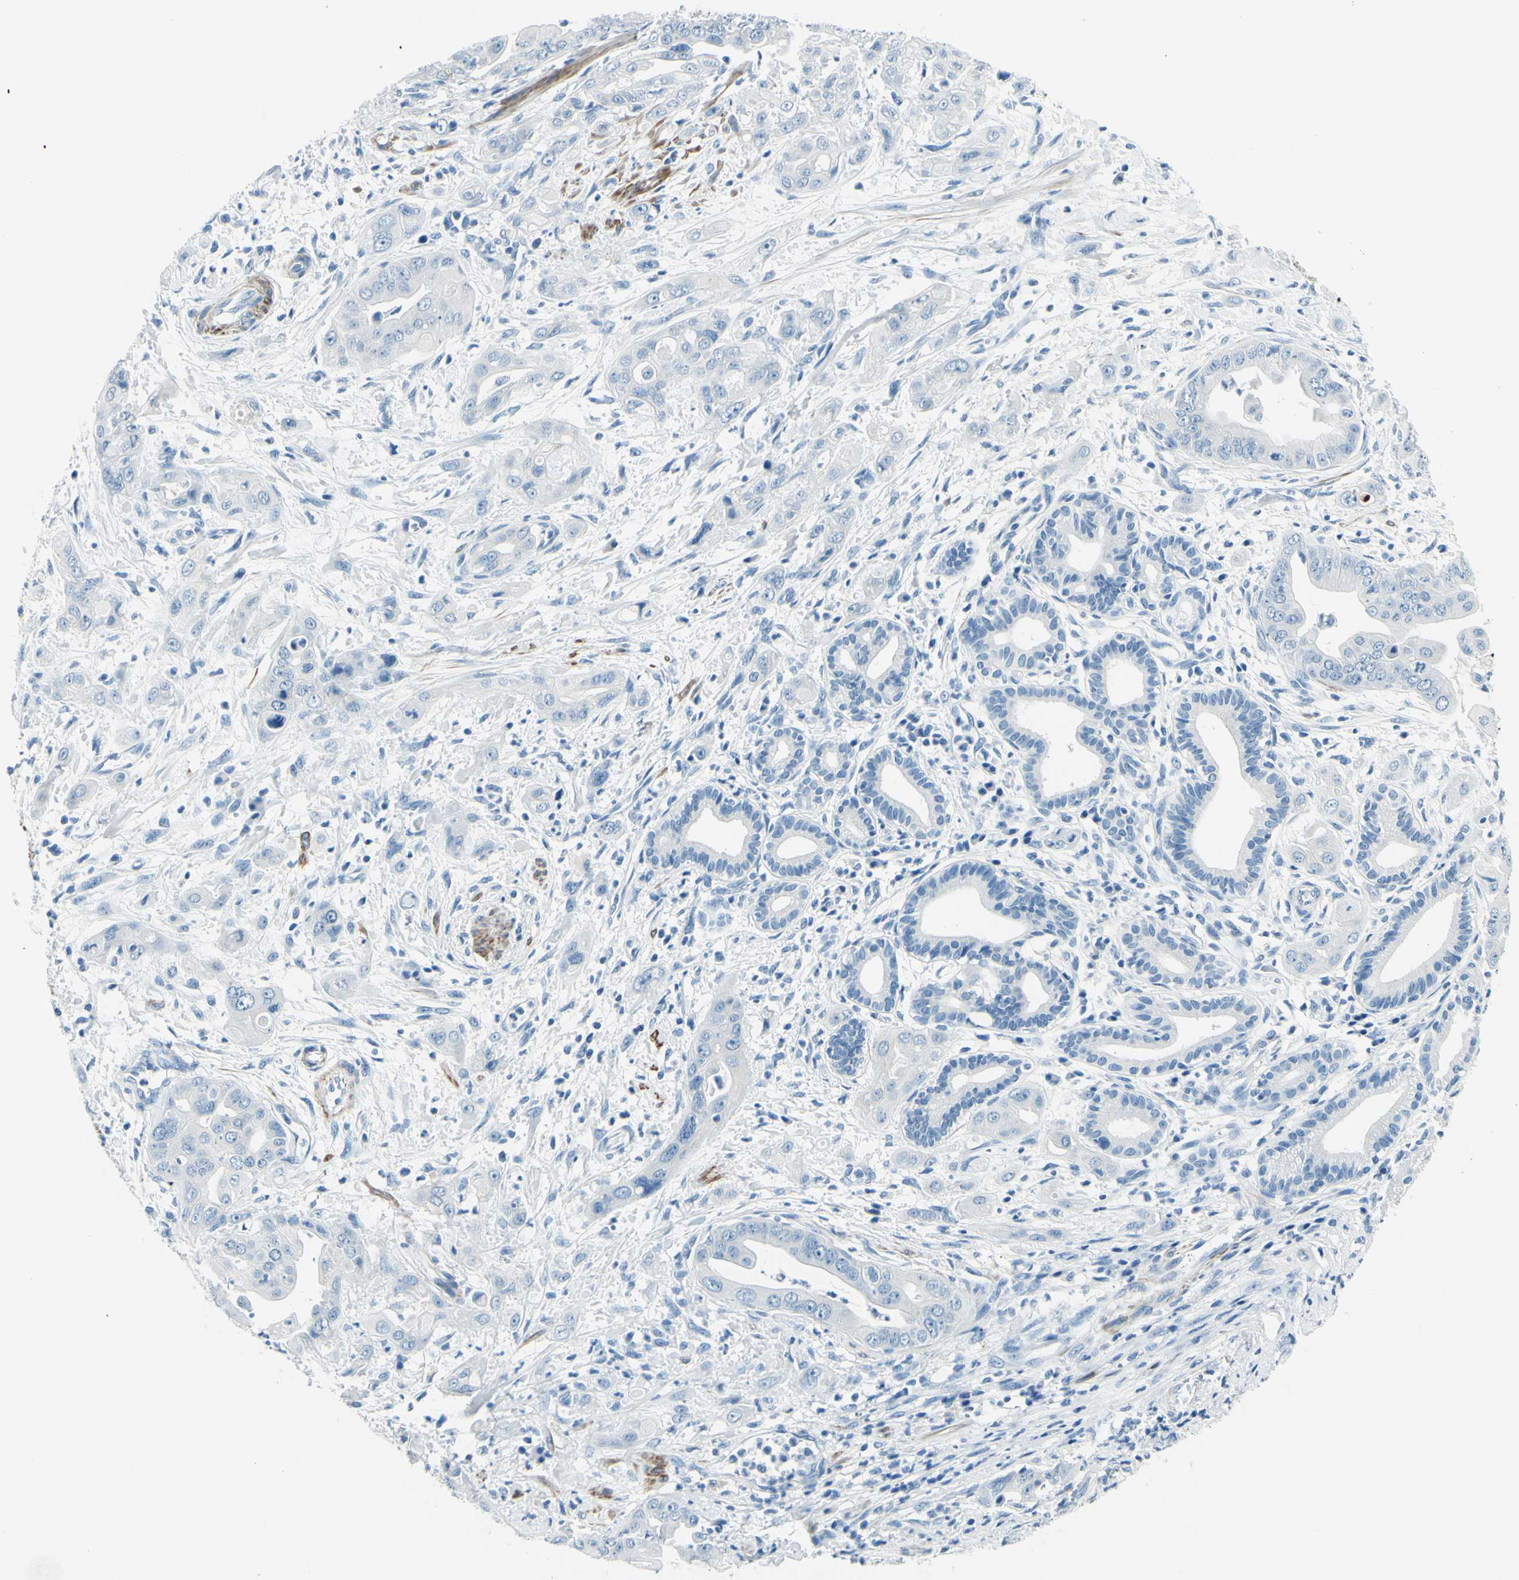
{"staining": {"intensity": "negative", "quantity": "none", "location": "none"}, "tissue": "pancreatic cancer", "cell_type": "Tumor cells", "image_type": "cancer", "snomed": [{"axis": "morphology", "description": "Adenocarcinoma, NOS"}, {"axis": "topography", "description": "Pancreas"}], "caption": "Immunohistochemical staining of human pancreatic cancer shows no significant staining in tumor cells.", "gene": "CDH15", "patient": {"sex": "female", "age": 75}}